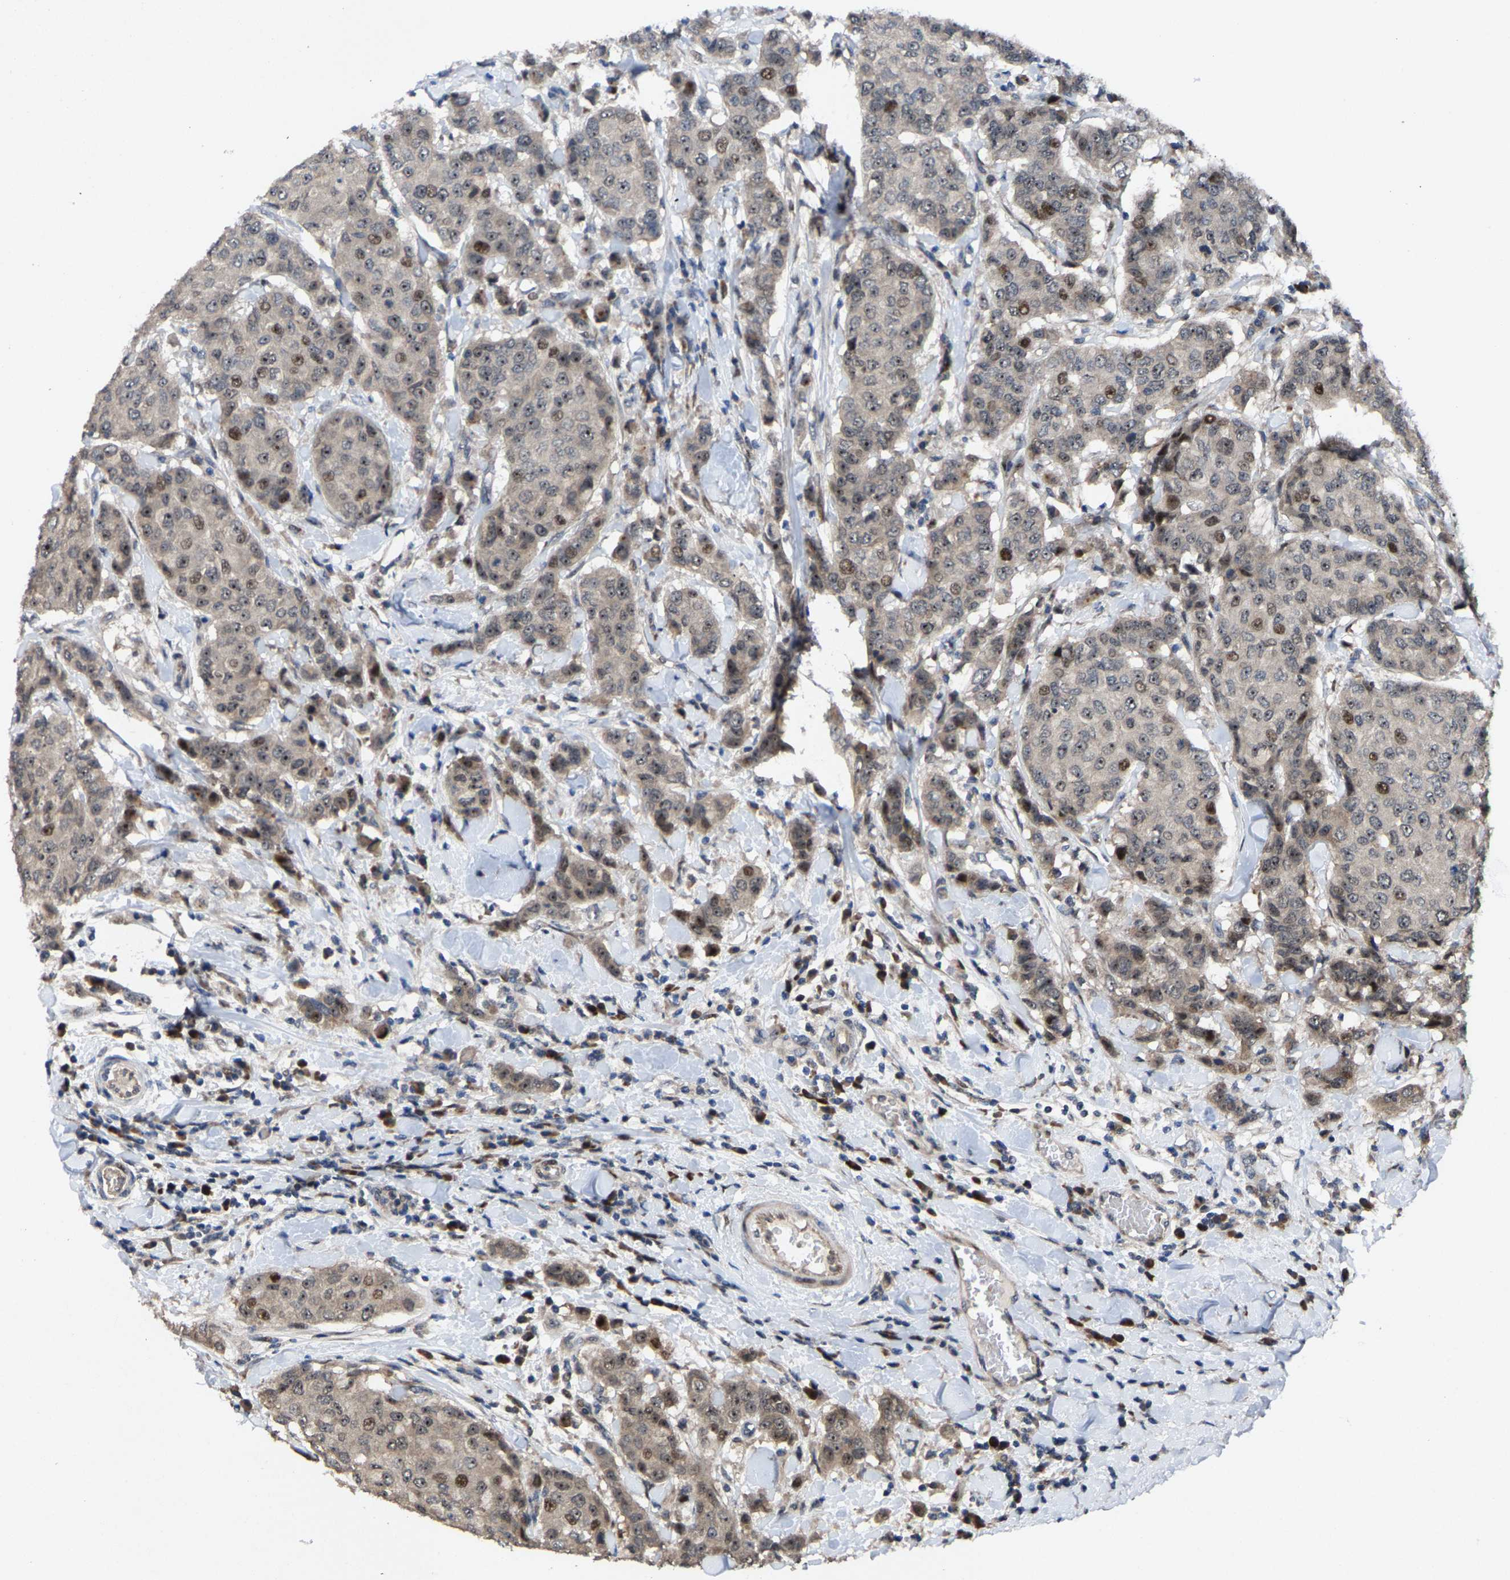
{"staining": {"intensity": "weak", "quantity": "25%-75%", "location": "nuclear"}, "tissue": "breast cancer", "cell_type": "Tumor cells", "image_type": "cancer", "snomed": [{"axis": "morphology", "description": "Duct carcinoma"}, {"axis": "topography", "description": "Breast"}], "caption": "Protein staining shows weak nuclear positivity in approximately 25%-75% of tumor cells in breast cancer (infiltrating ductal carcinoma). The protein is shown in brown color, while the nuclei are stained blue.", "gene": "HAUS6", "patient": {"sex": "female", "age": 27}}